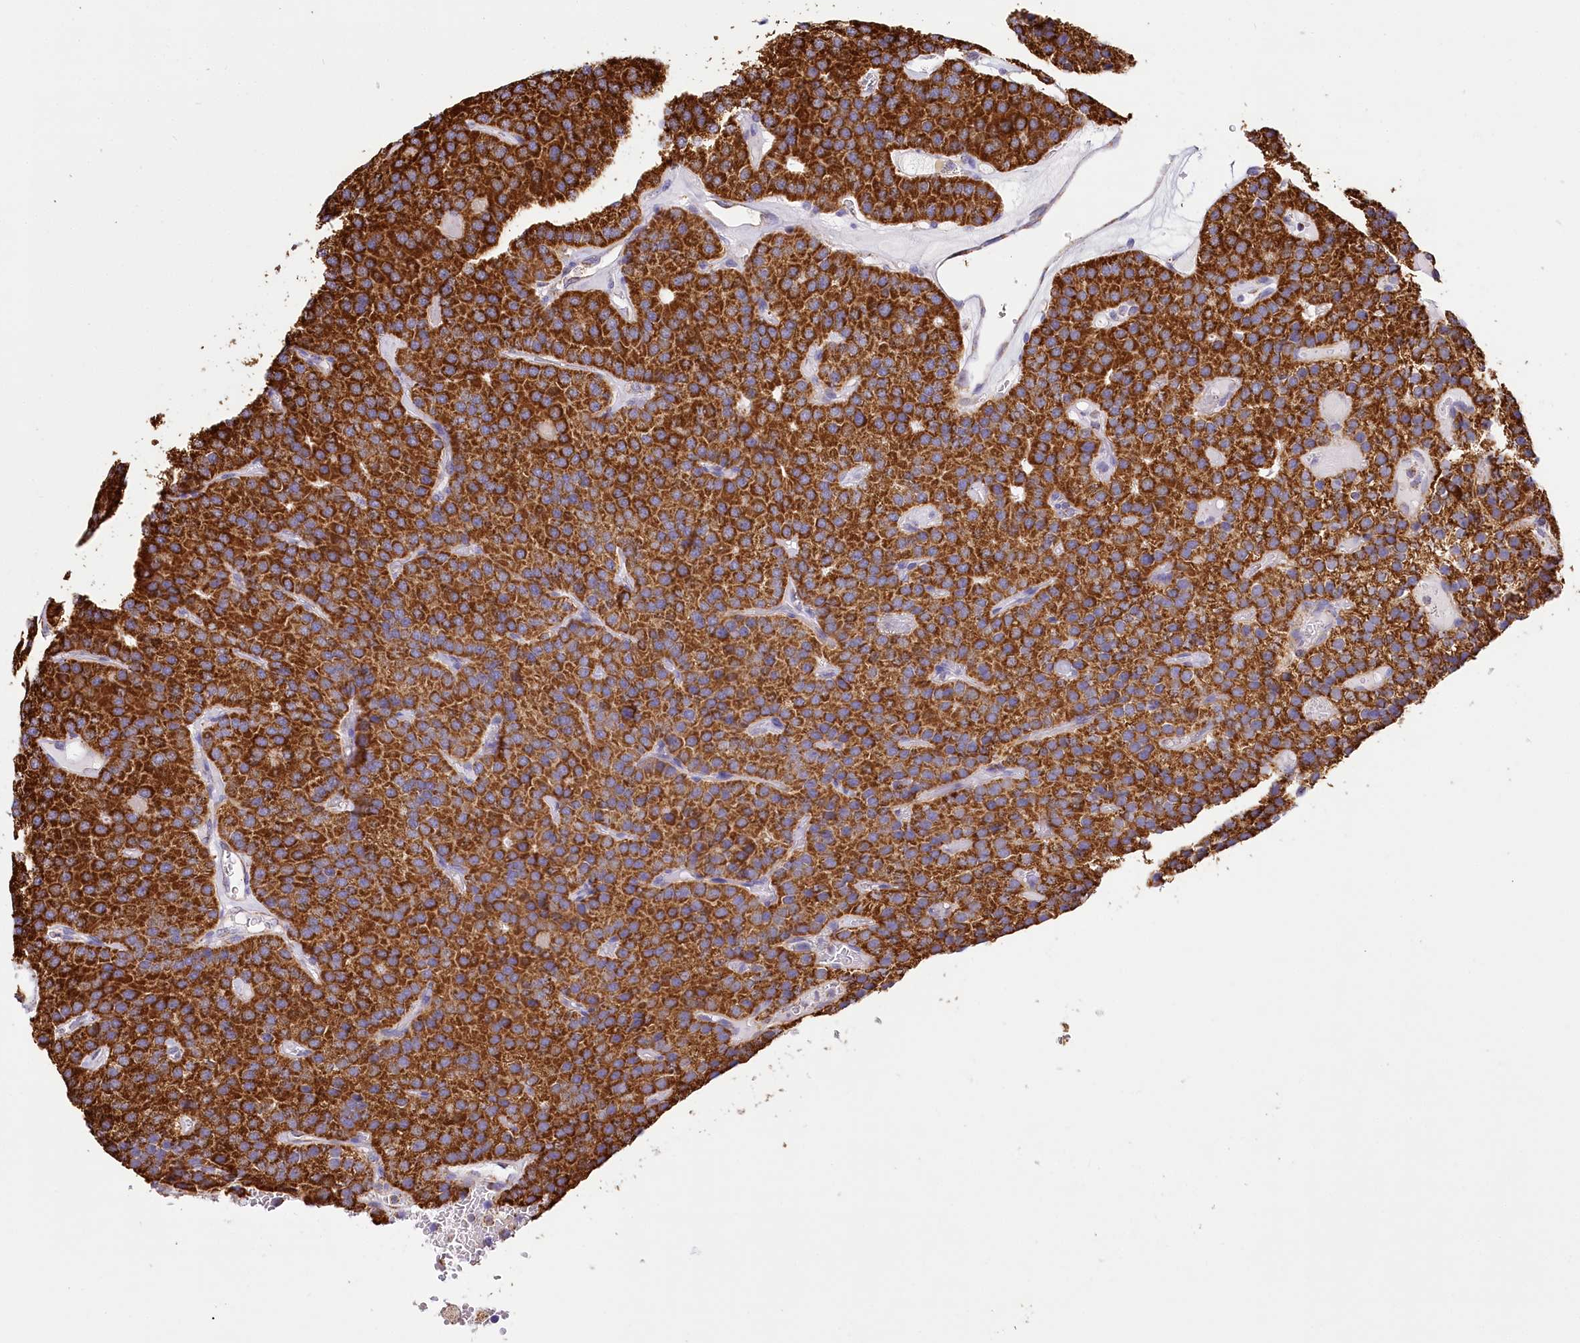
{"staining": {"intensity": "strong", "quantity": ">75%", "location": "cytoplasmic/membranous"}, "tissue": "parathyroid gland", "cell_type": "Glandular cells", "image_type": "normal", "snomed": [{"axis": "morphology", "description": "Normal tissue, NOS"}, {"axis": "morphology", "description": "Adenoma, NOS"}, {"axis": "topography", "description": "Parathyroid gland"}], "caption": "IHC of normal parathyroid gland exhibits high levels of strong cytoplasmic/membranous staining in about >75% of glandular cells.", "gene": "LSS", "patient": {"sex": "female", "age": 86}}